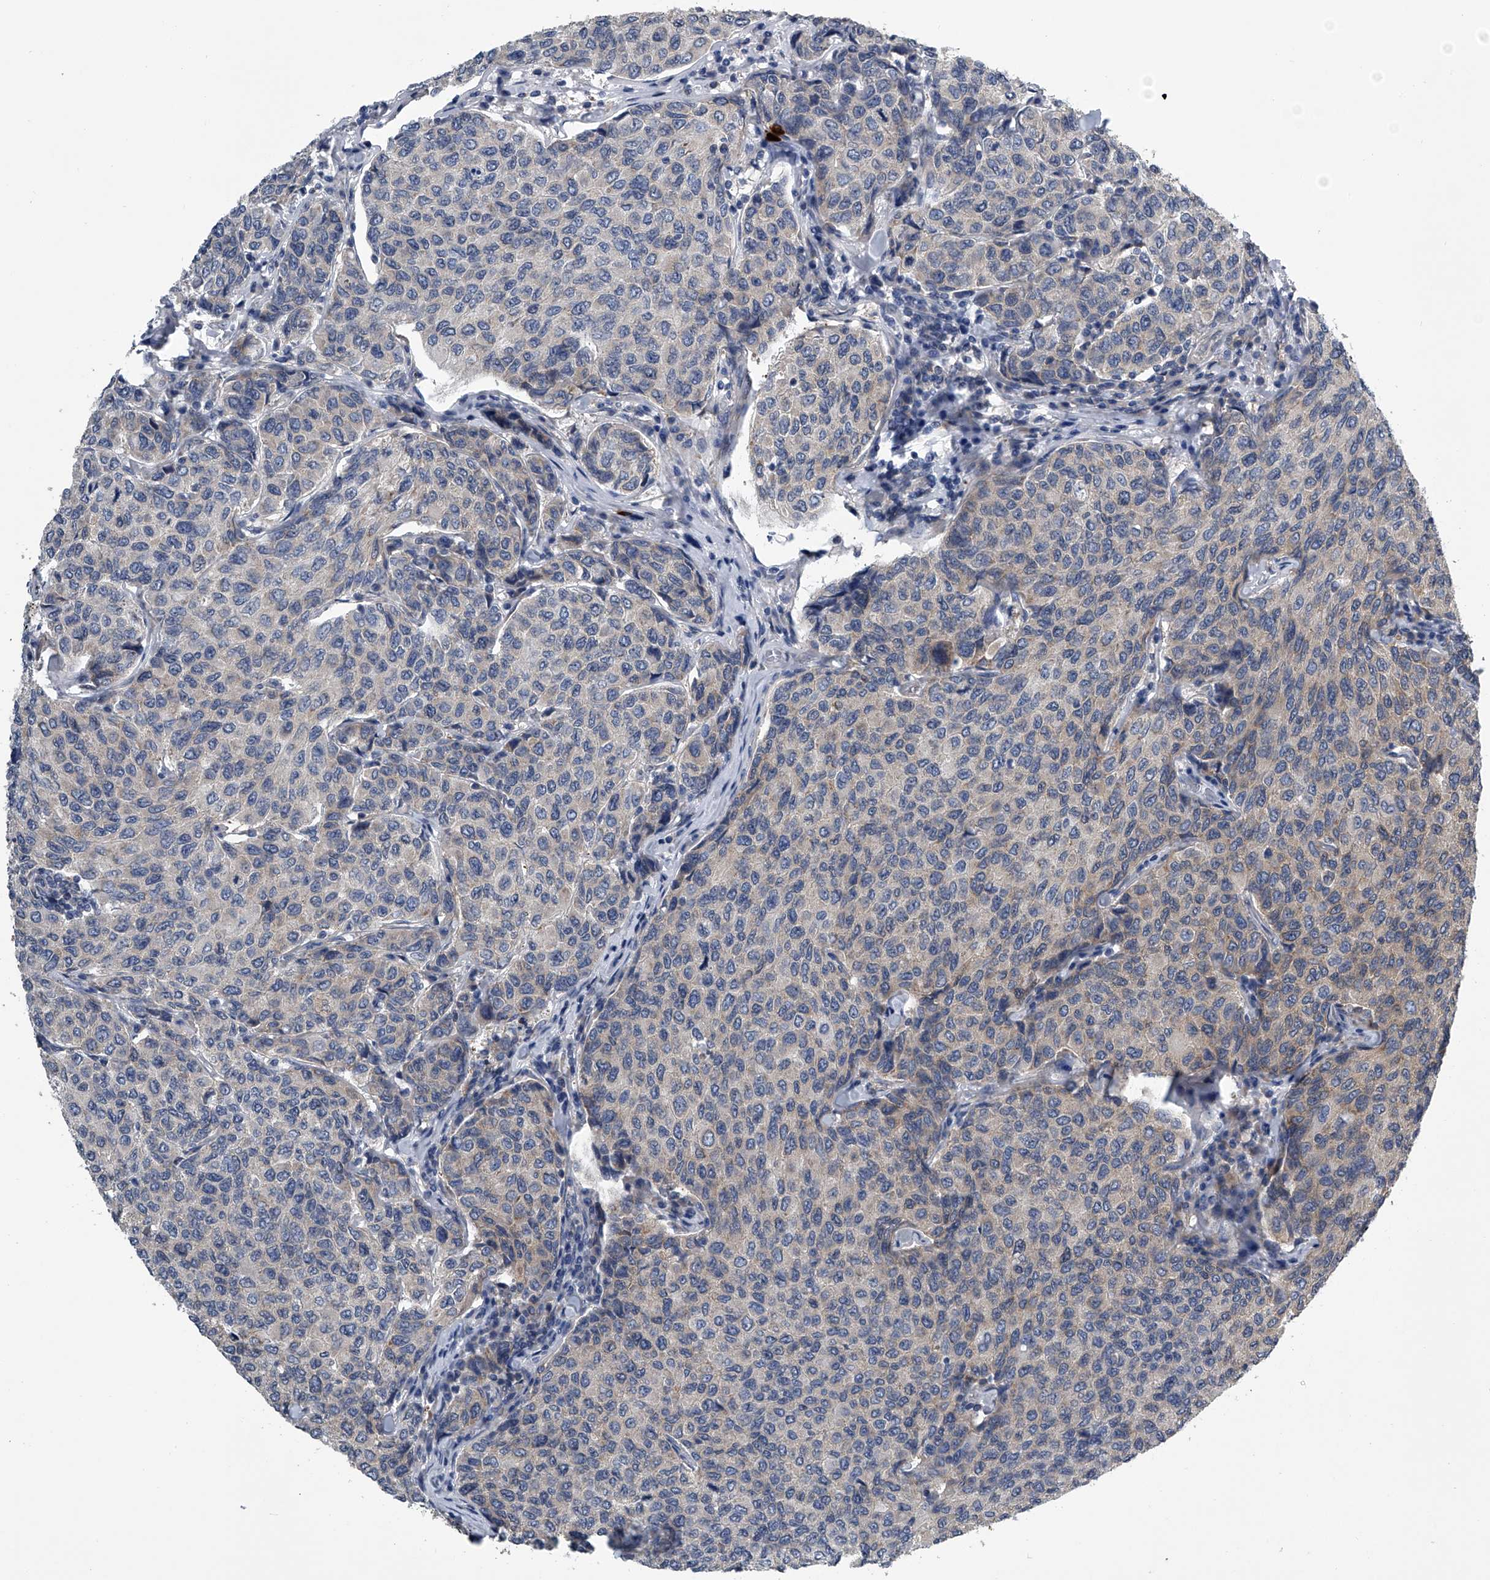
{"staining": {"intensity": "negative", "quantity": "none", "location": "none"}, "tissue": "breast cancer", "cell_type": "Tumor cells", "image_type": "cancer", "snomed": [{"axis": "morphology", "description": "Duct carcinoma"}, {"axis": "topography", "description": "Breast"}], "caption": "A photomicrograph of breast cancer (infiltrating ductal carcinoma) stained for a protein shows no brown staining in tumor cells.", "gene": "PPP2R5D", "patient": {"sex": "female", "age": 55}}